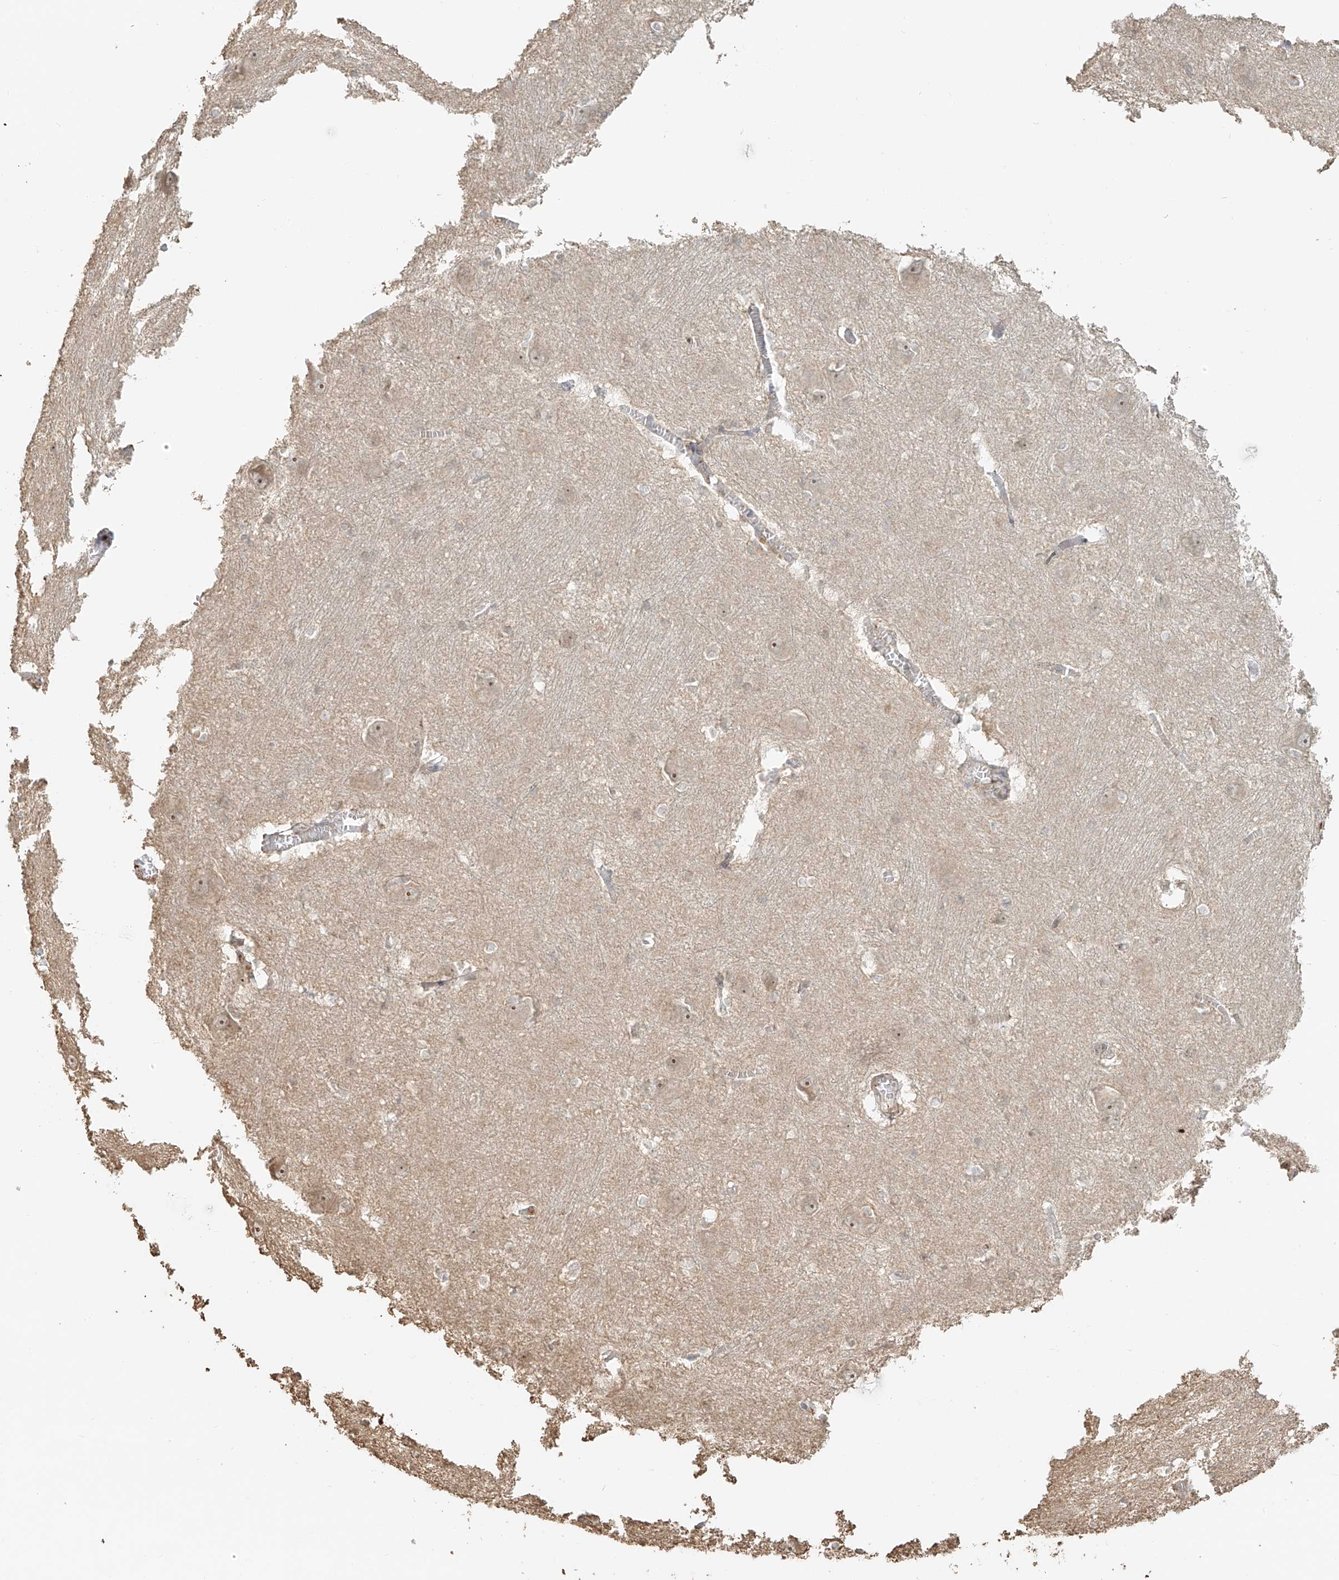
{"staining": {"intensity": "negative", "quantity": "none", "location": "none"}, "tissue": "caudate", "cell_type": "Glial cells", "image_type": "normal", "snomed": [{"axis": "morphology", "description": "Normal tissue, NOS"}, {"axis": "topography", "description": "Lateral ventricle wall"}], "caption": "Immunohistochemistry (IHC) histopathology image of normal caudate: caudate stained with DAB reveals no significant protein positivity in glial cells.", "gene": "NPHS1", "patient": {"sex": "male", "age": 37}}